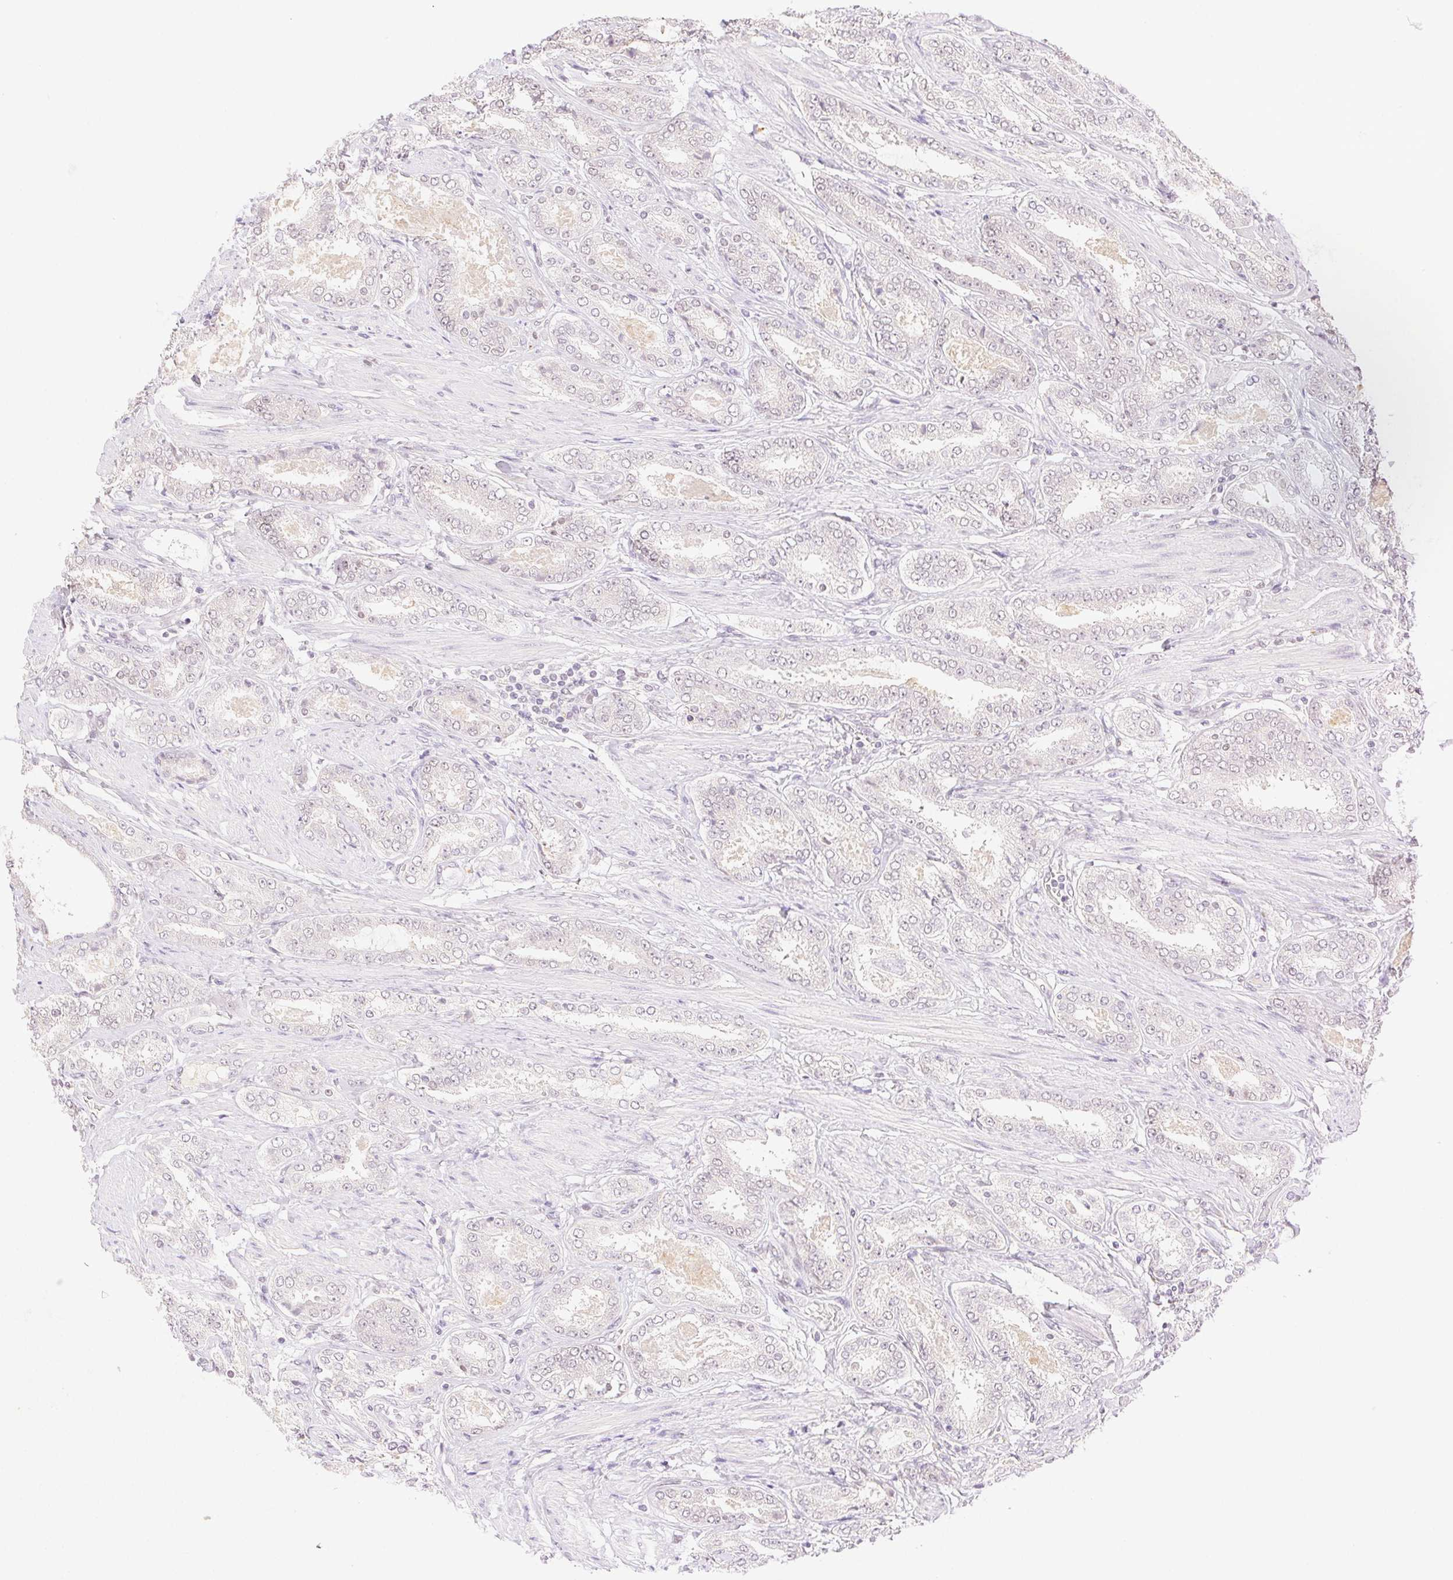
{"staining": {"intensity": "negative", "quantity": "none", "location": "none"}, "tissue": "prostate cancer", "cell_type": "Tumor cells", "image_type": "cancer", "snomed": [{"axis": "morphology", "description": "Adenocarcinoma, High grade"}, {"axis": "topography", "description": "Prostate"}], "caption": "Immunohistochemistry image of neoplastic tissue: prostate cancer stained with DAB (3,3'-diaminobenzidine) shows no significant protein expression in tumor cells.", "gene": "H2AZ2", "patient": {"sex": "male", "age": 63}}